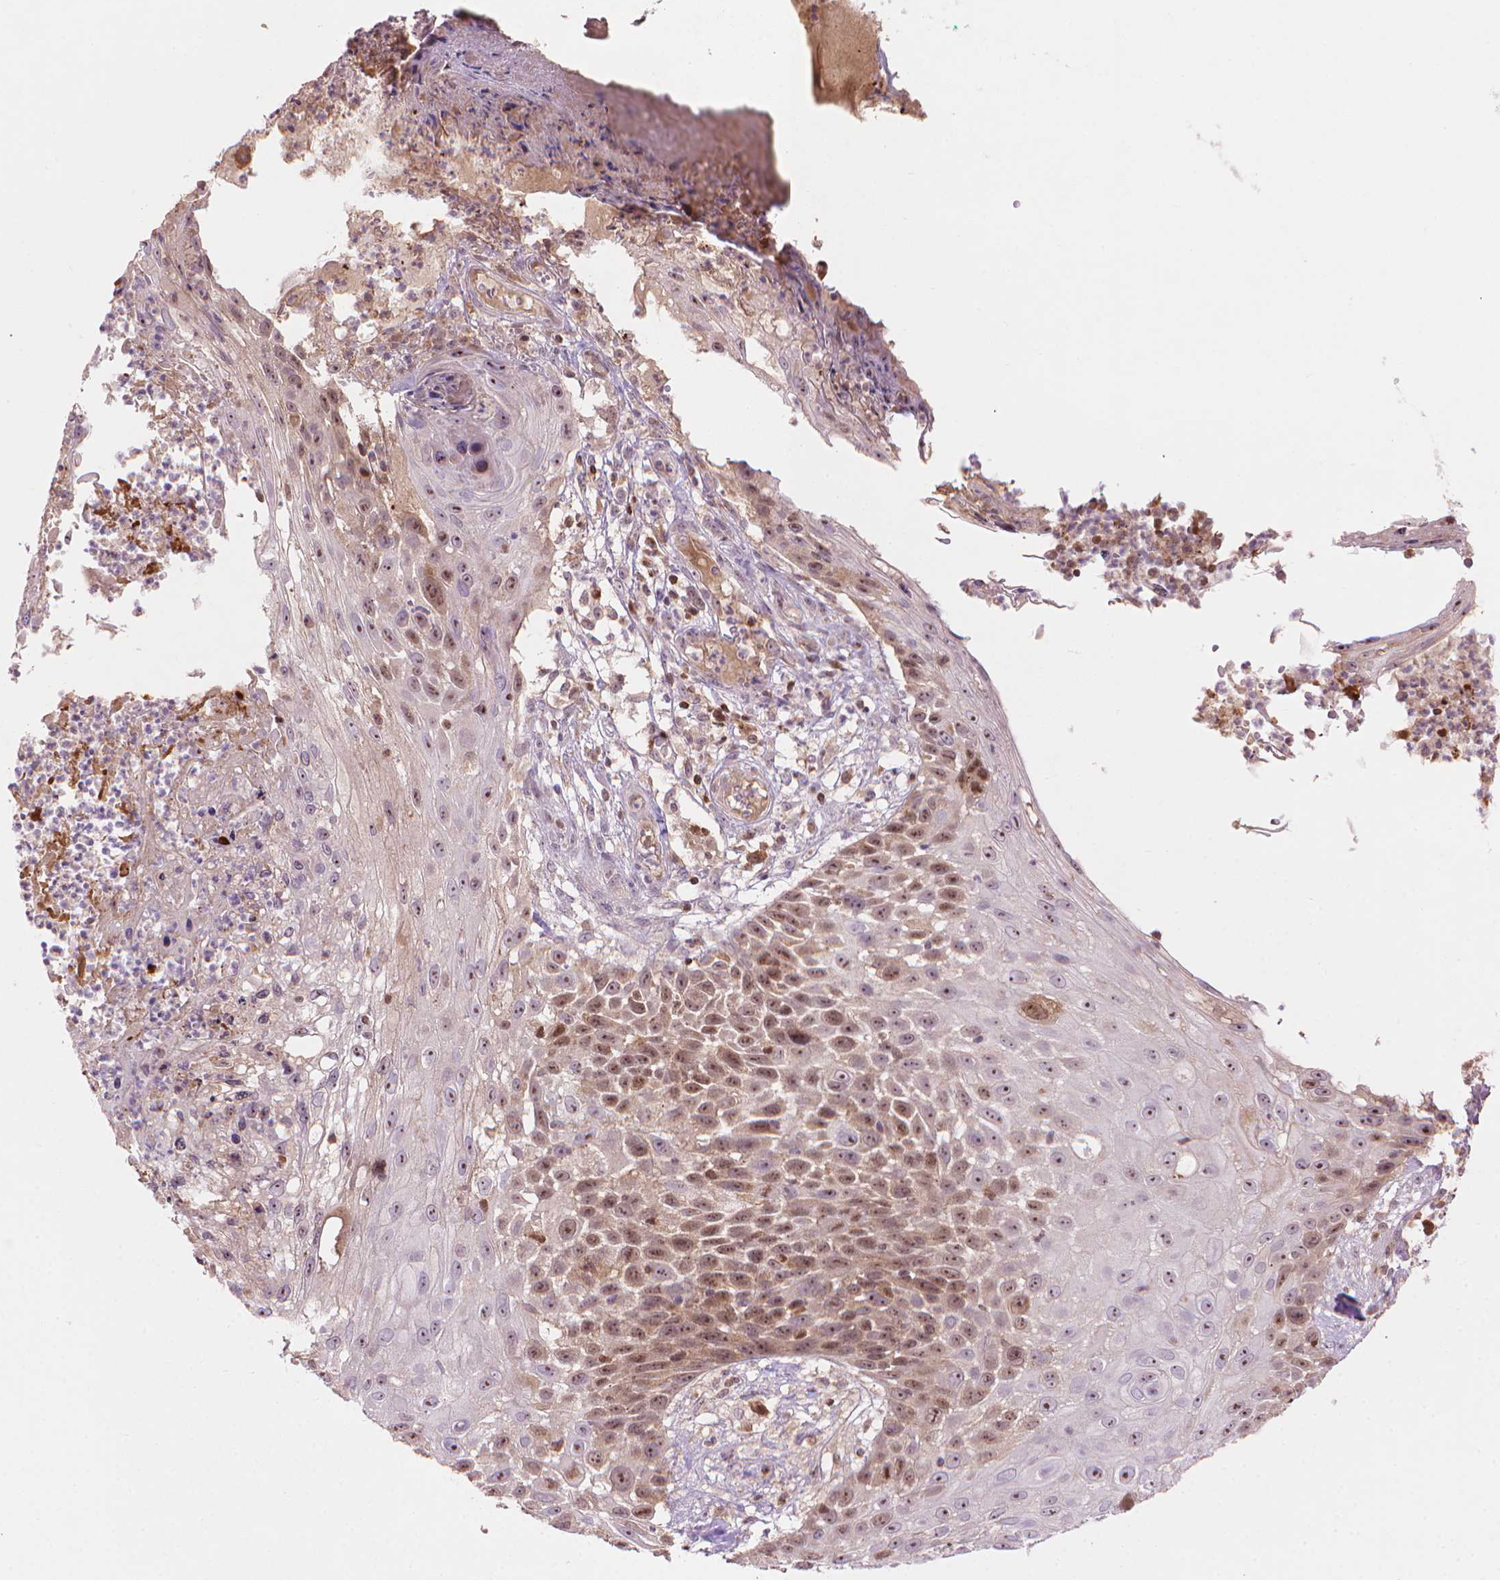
{"staining": {"intensity": "moderate", "quantity": "25%-75%", "location": "nuclear"}, "tissue": "skin cancer", "cell_type": "Tumor cells", "image_type": "cancer", "snomed": [{"axis": "morphology", "description": "Squamous cell carcinoma, NOS"}, {"axis": "topography", "description": "Skin"}], "caption": "Protein expression by immunohistochemistry reveals moderate nuclear positivity in about 25%-75% of tumor cells in skin cancer.", "gene": "SMC2", "patient": {"sex": "male", "age": 92}}